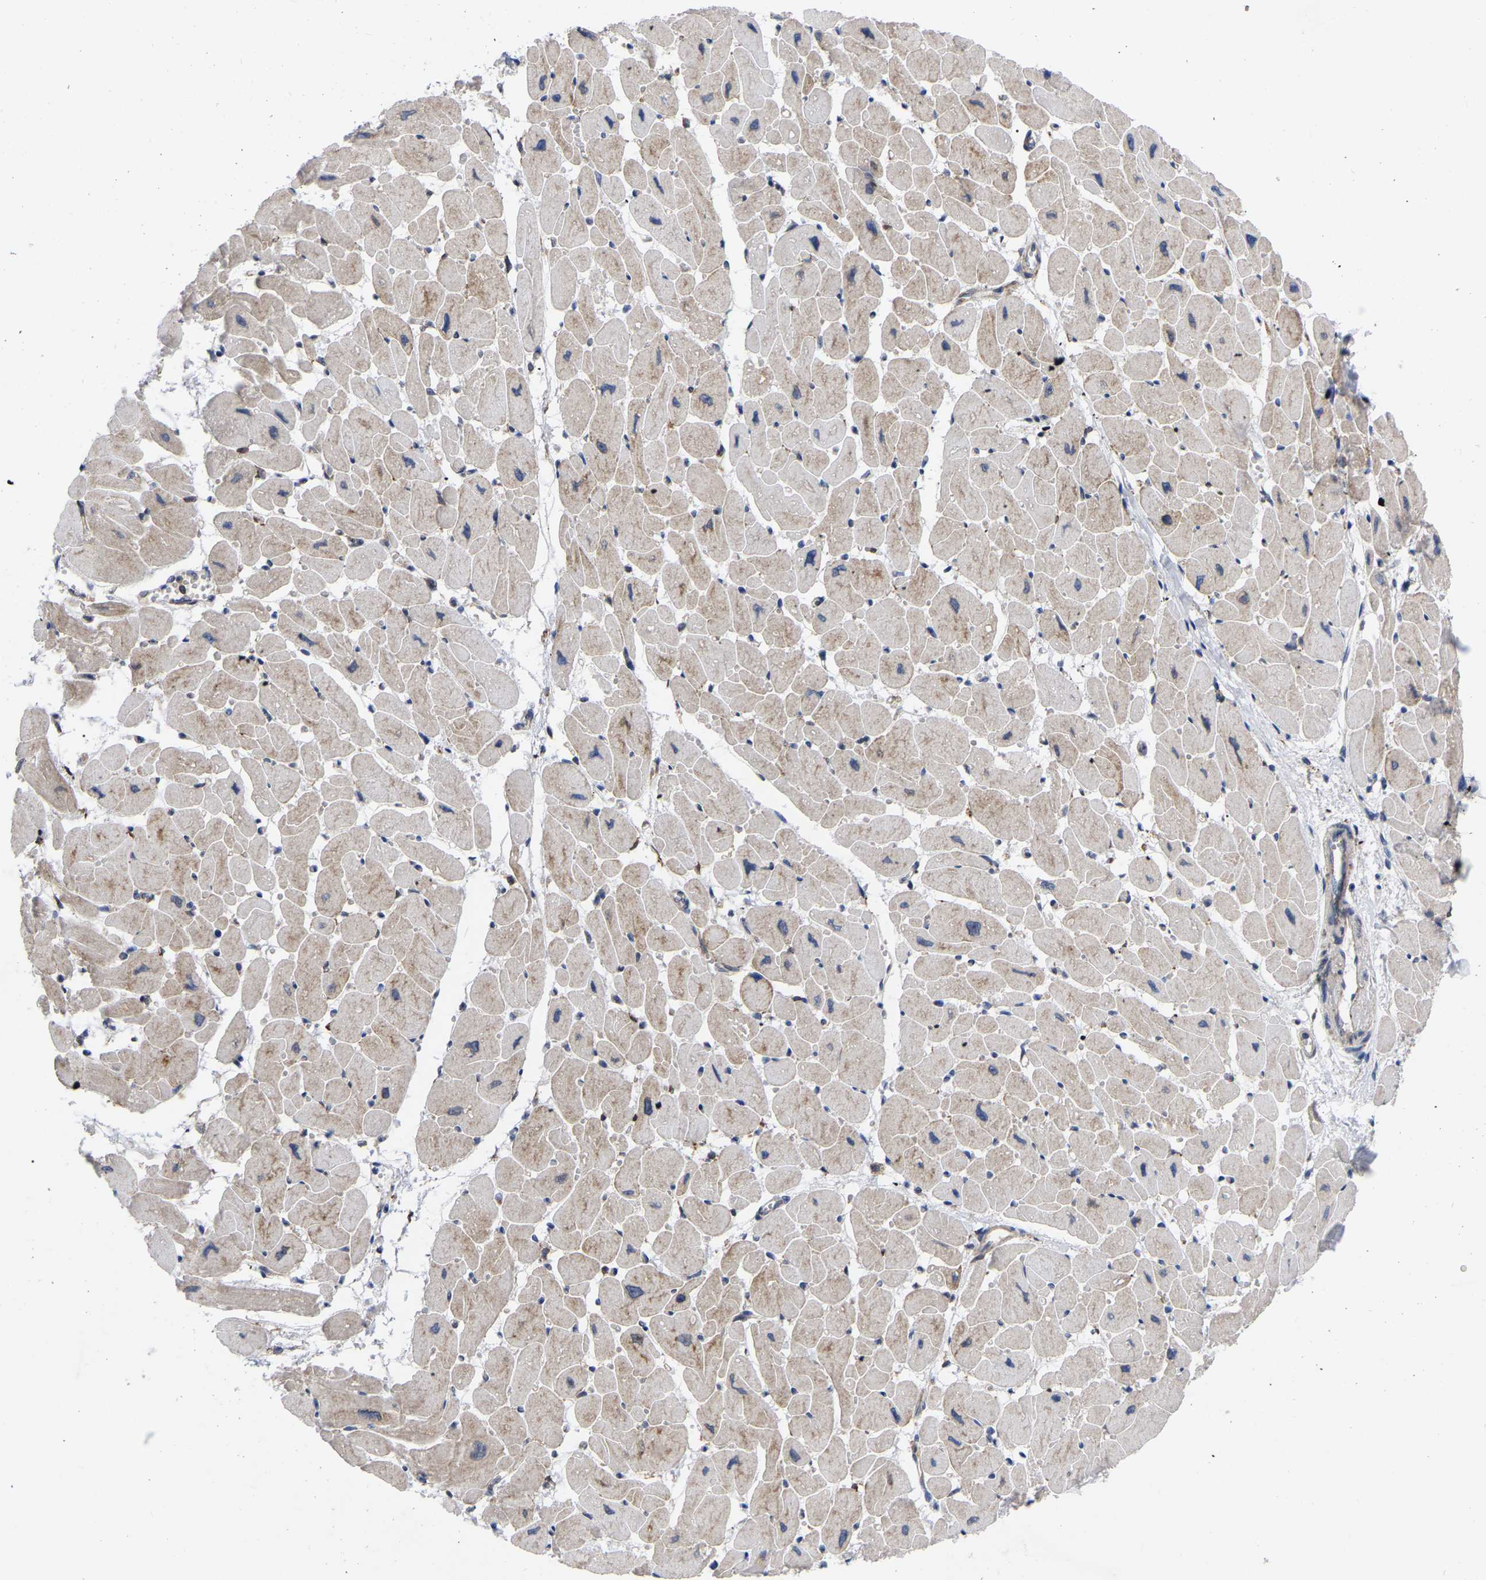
{"staining": {"intensity": "weak", "quantity": "<25%", "location": "cytoplasmic/membranous"}, "tissue": "heart muscle", "cell_type": "Cardiomyocytes", "image_type": "normal", "snomed": [{"axis": "morphology", "description": "Normal tissue, NOS"}, {"axis": "topography", "description": "Heart"}], "caption": "A high-resolution image shows immunohistochemistry (IHC) staining of benign heart muscle, which displays no significant expression in cardiomyocytes.", "gene": "TCP1", "patient": {"sex": "female", "age": 54}}